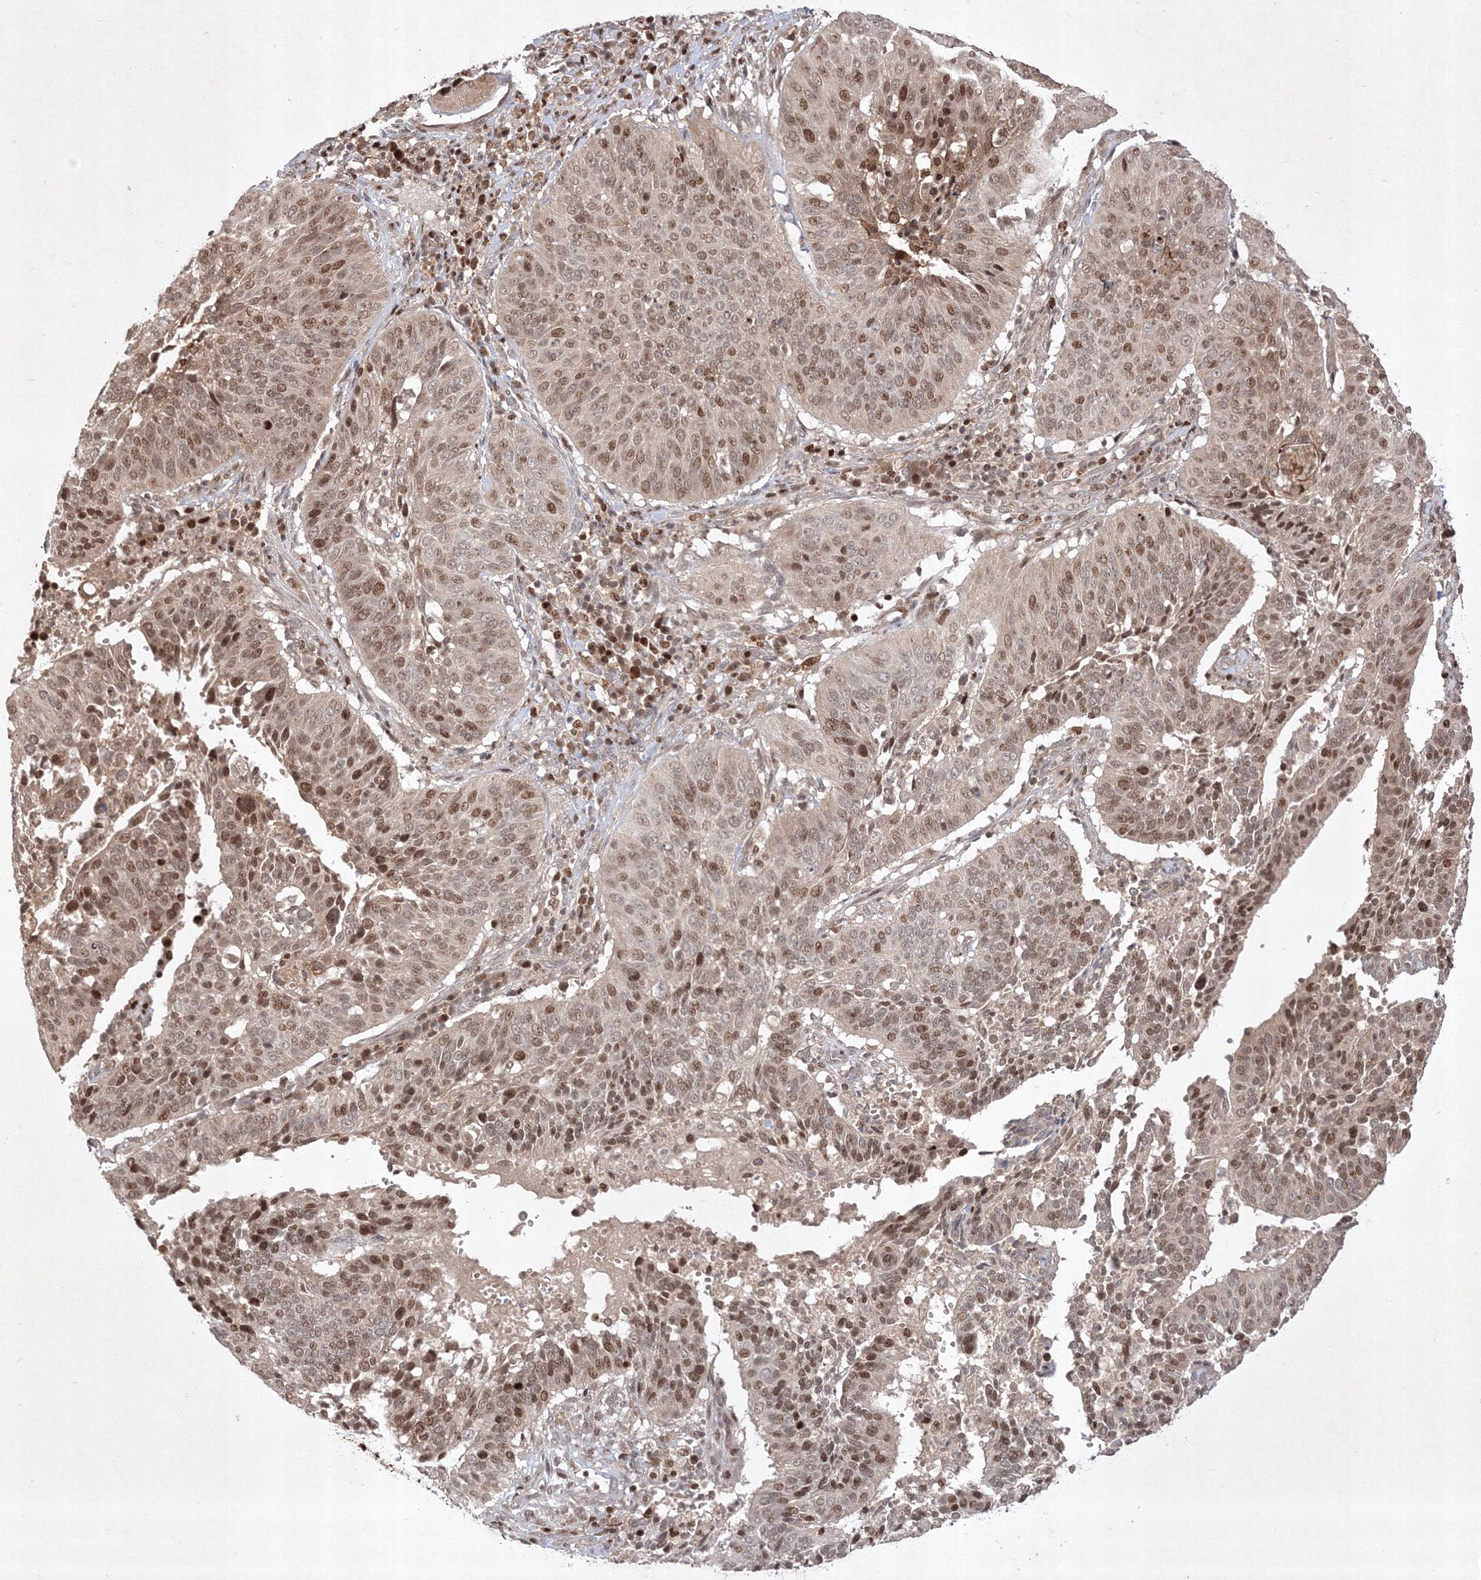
{"staining": {"intensity": "moderate", "quantity": ">75%", "location": "nuclear"}, "tissue": "cervical cancer", "cell_type": "Tumor cells", "image_type": "cancer", "snomed": [{"axis": "morphology", "description": "Normal tissue, NOS"}, {"axis": "morphology", "description": "Squamous cell carcinoma, NOS"}, {"axis": "topography", "description": "Cervix"}], "caption": "Moderate nuclear positivity for a protein is appreciated in approximately >75% of tumor cells of cervical cancer using IHC.", "gene": "TAB1", "patient": {"sex": "female", "age": 39}}